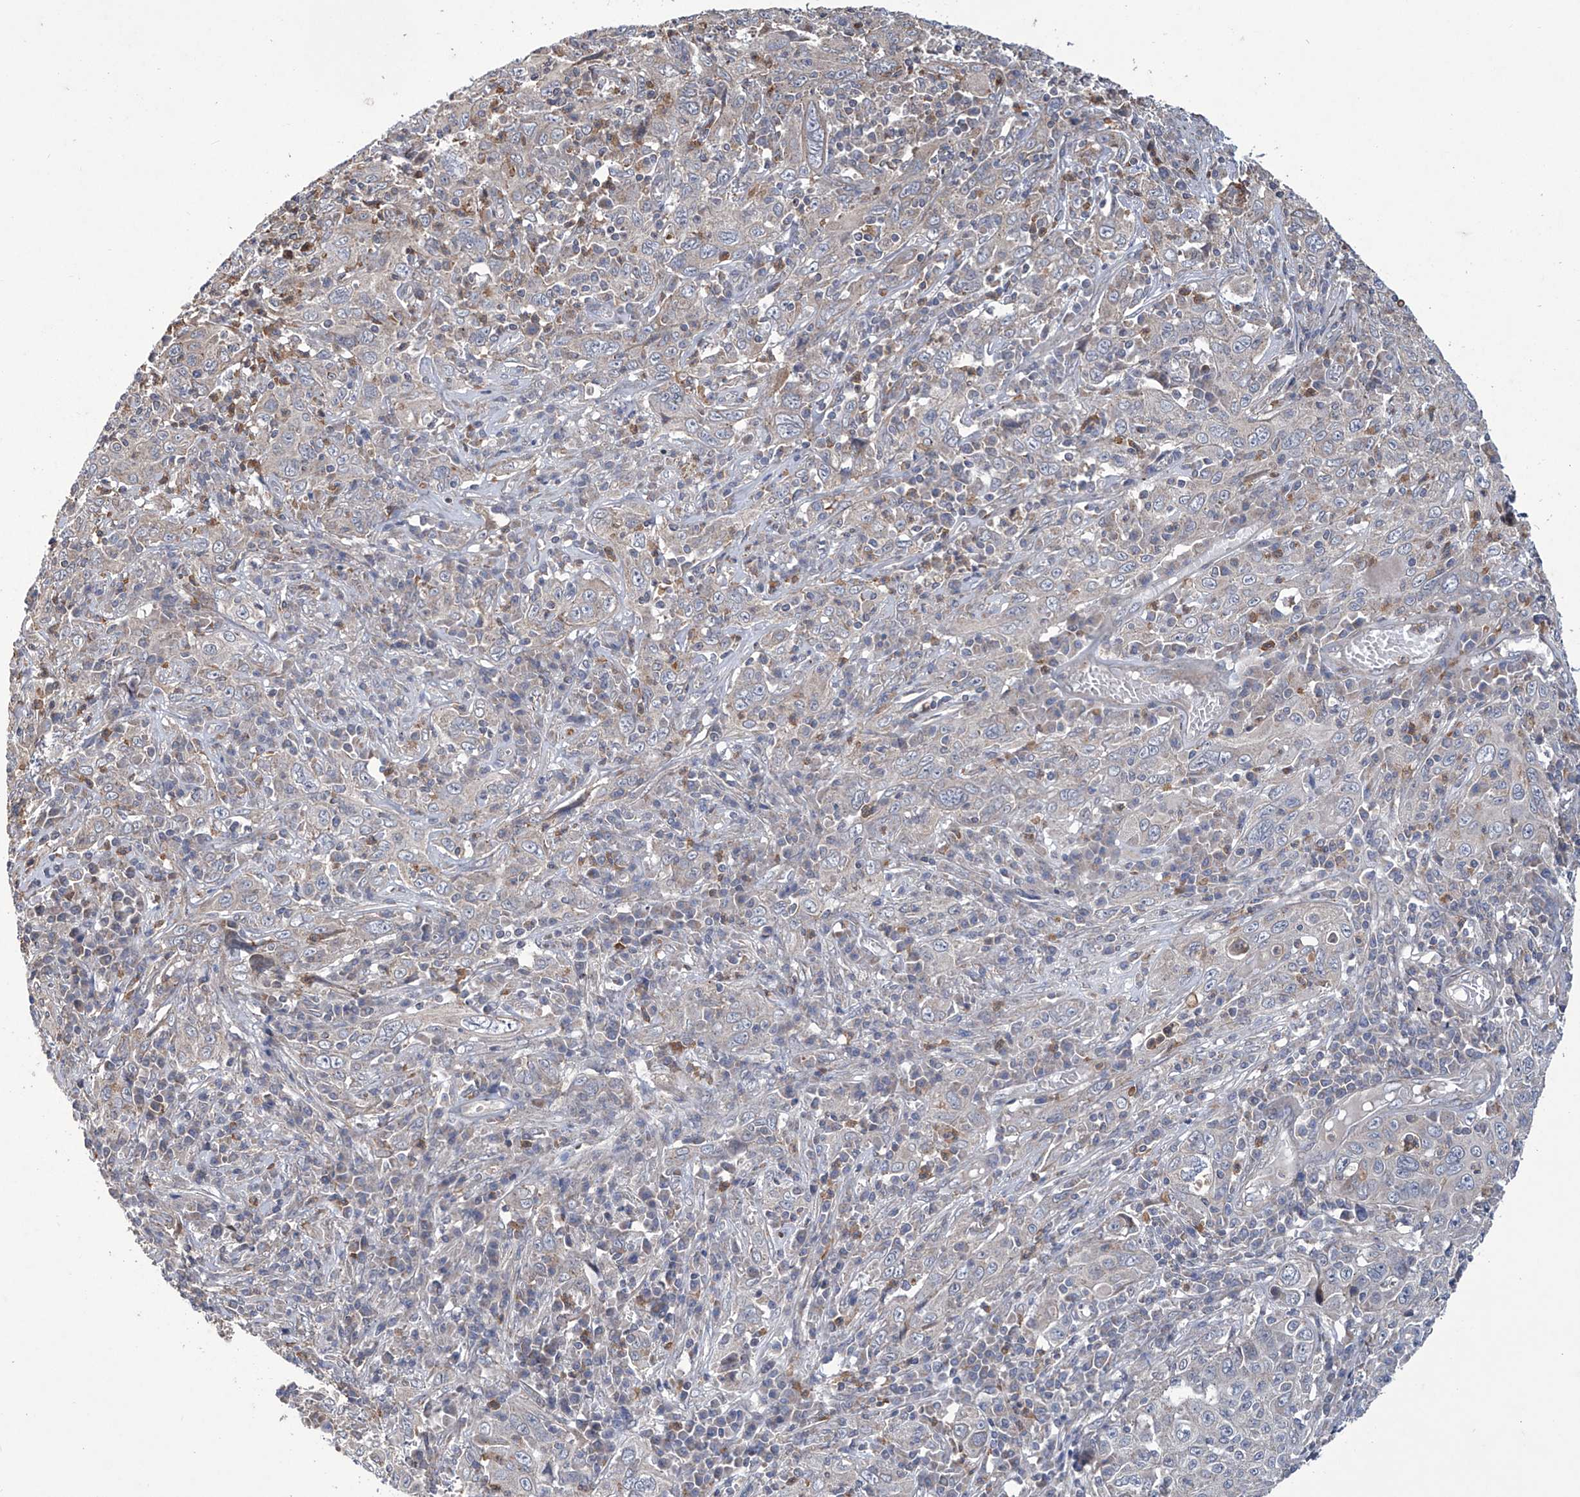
{"staining": {"intensity": "negative", "quantity": "none", "location": "none"}, "tissue": "cervical cancer", "cell_type": "Tumor cells", "image_type": "cancer", "snomed": [{"axis": "morphology", "description": "Squamous cell carcinoma, NOS"}, {"axis": "topography", "description": "Cervix"}], "caption": "DAB immunohistochemical staining of squamous cell carcinoma (cervical) exhibits no significant positivity in tumor cells.", "gene": "TRIM60", "patient": {"sex": "female", "age": 46}}